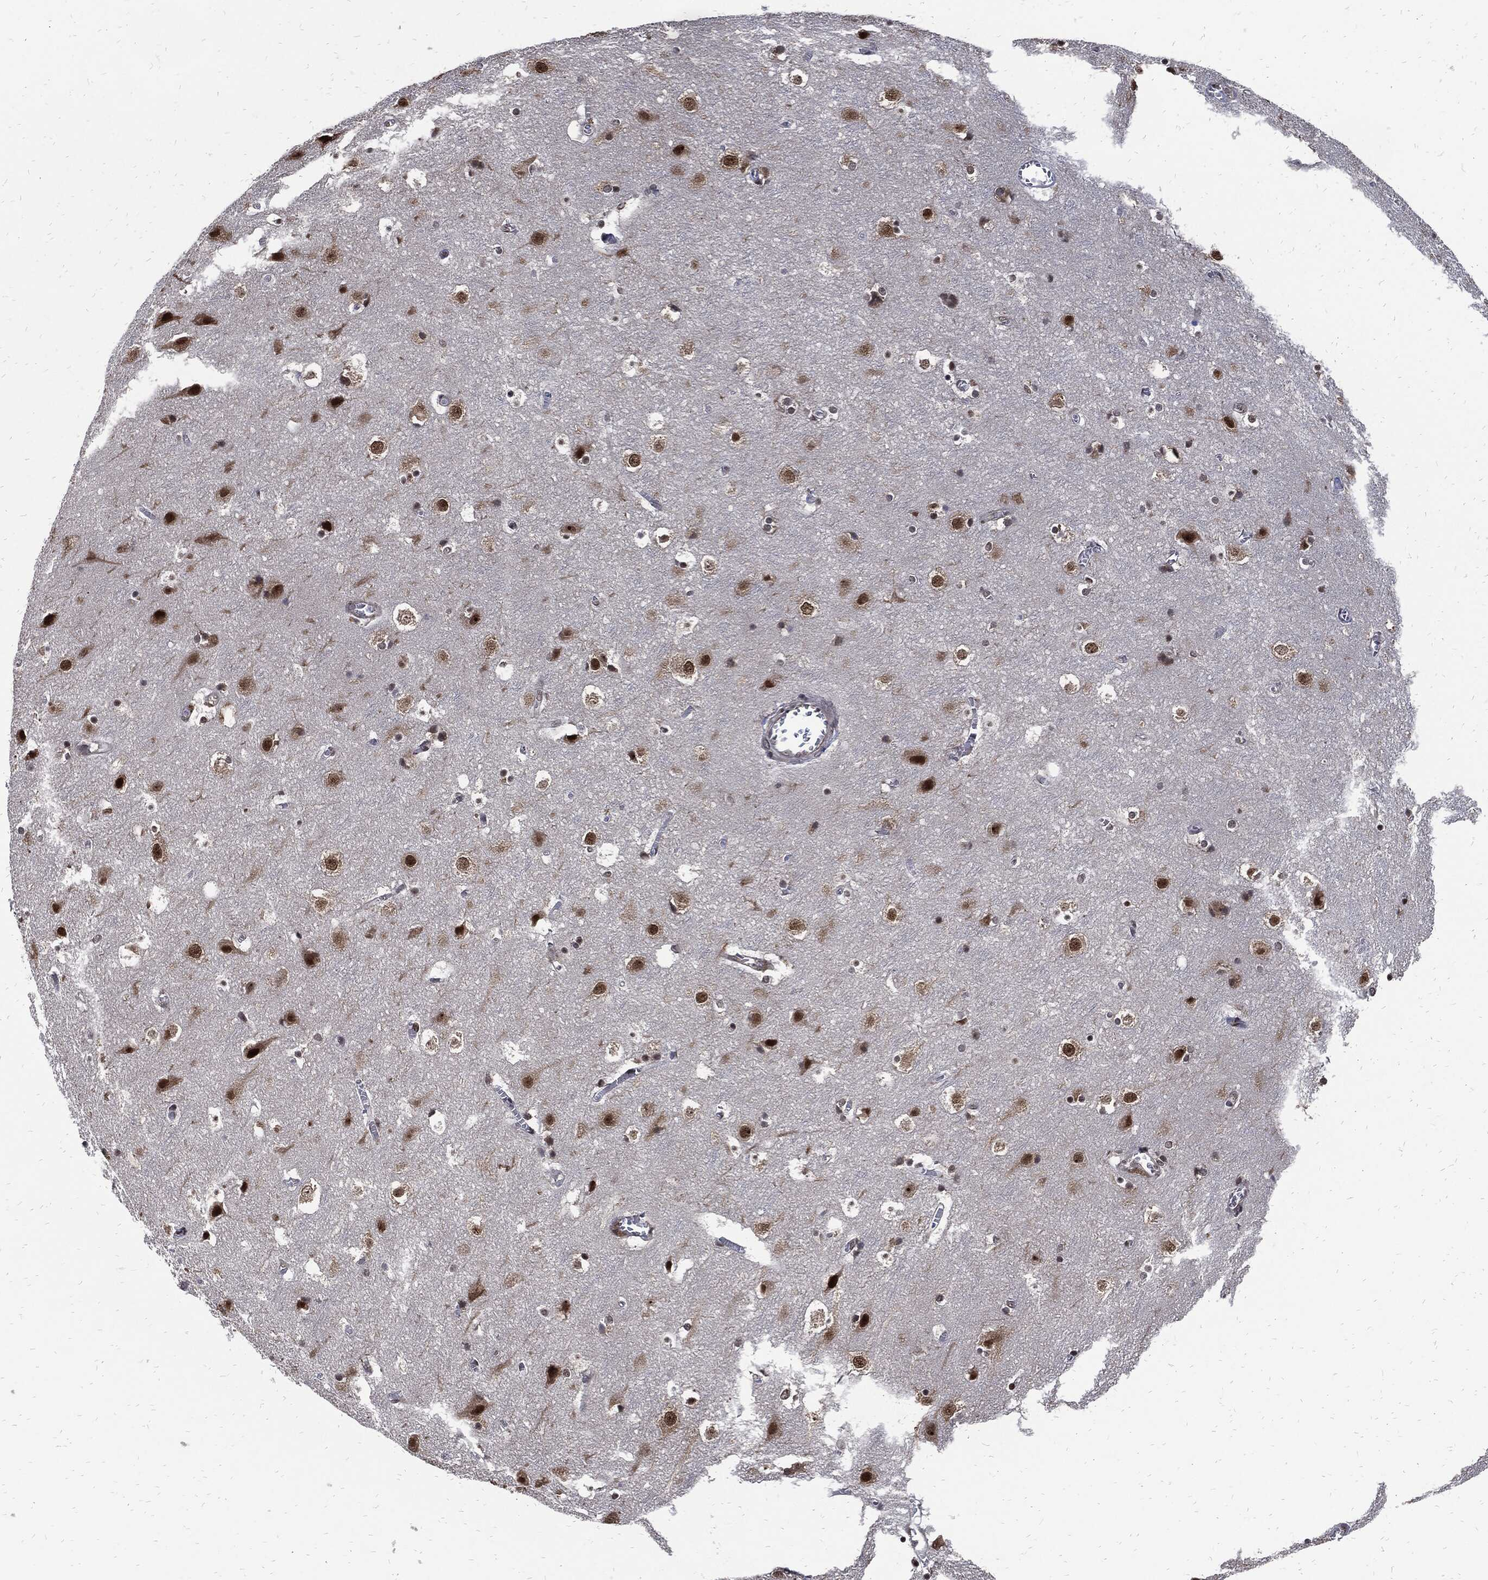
{"staining": {"intensity": "negative", "quantity": "none", "location": "none"}, "tissue": "cerebral cortex", "cell_type": "Endothelial cells", "image_type": "normal", "snomed": [{"axis": "morphology", "description": "Normal tissue, NOS"}, {"axis": "topography", "description": "Cerebral cortex"}], "caption": "High power microscopy histopathology image of an immunohistochemistry (IHC) histopathology image of unremarkable cerebral cortex, revealing no significant expression in endothelial cells. (DAB (3,3'-diaminobenzidine) immunohistochemistry with hematoxylin counter stain).", "gene": "ZNF775", "patient": {"sex": "male", "age": 59}}